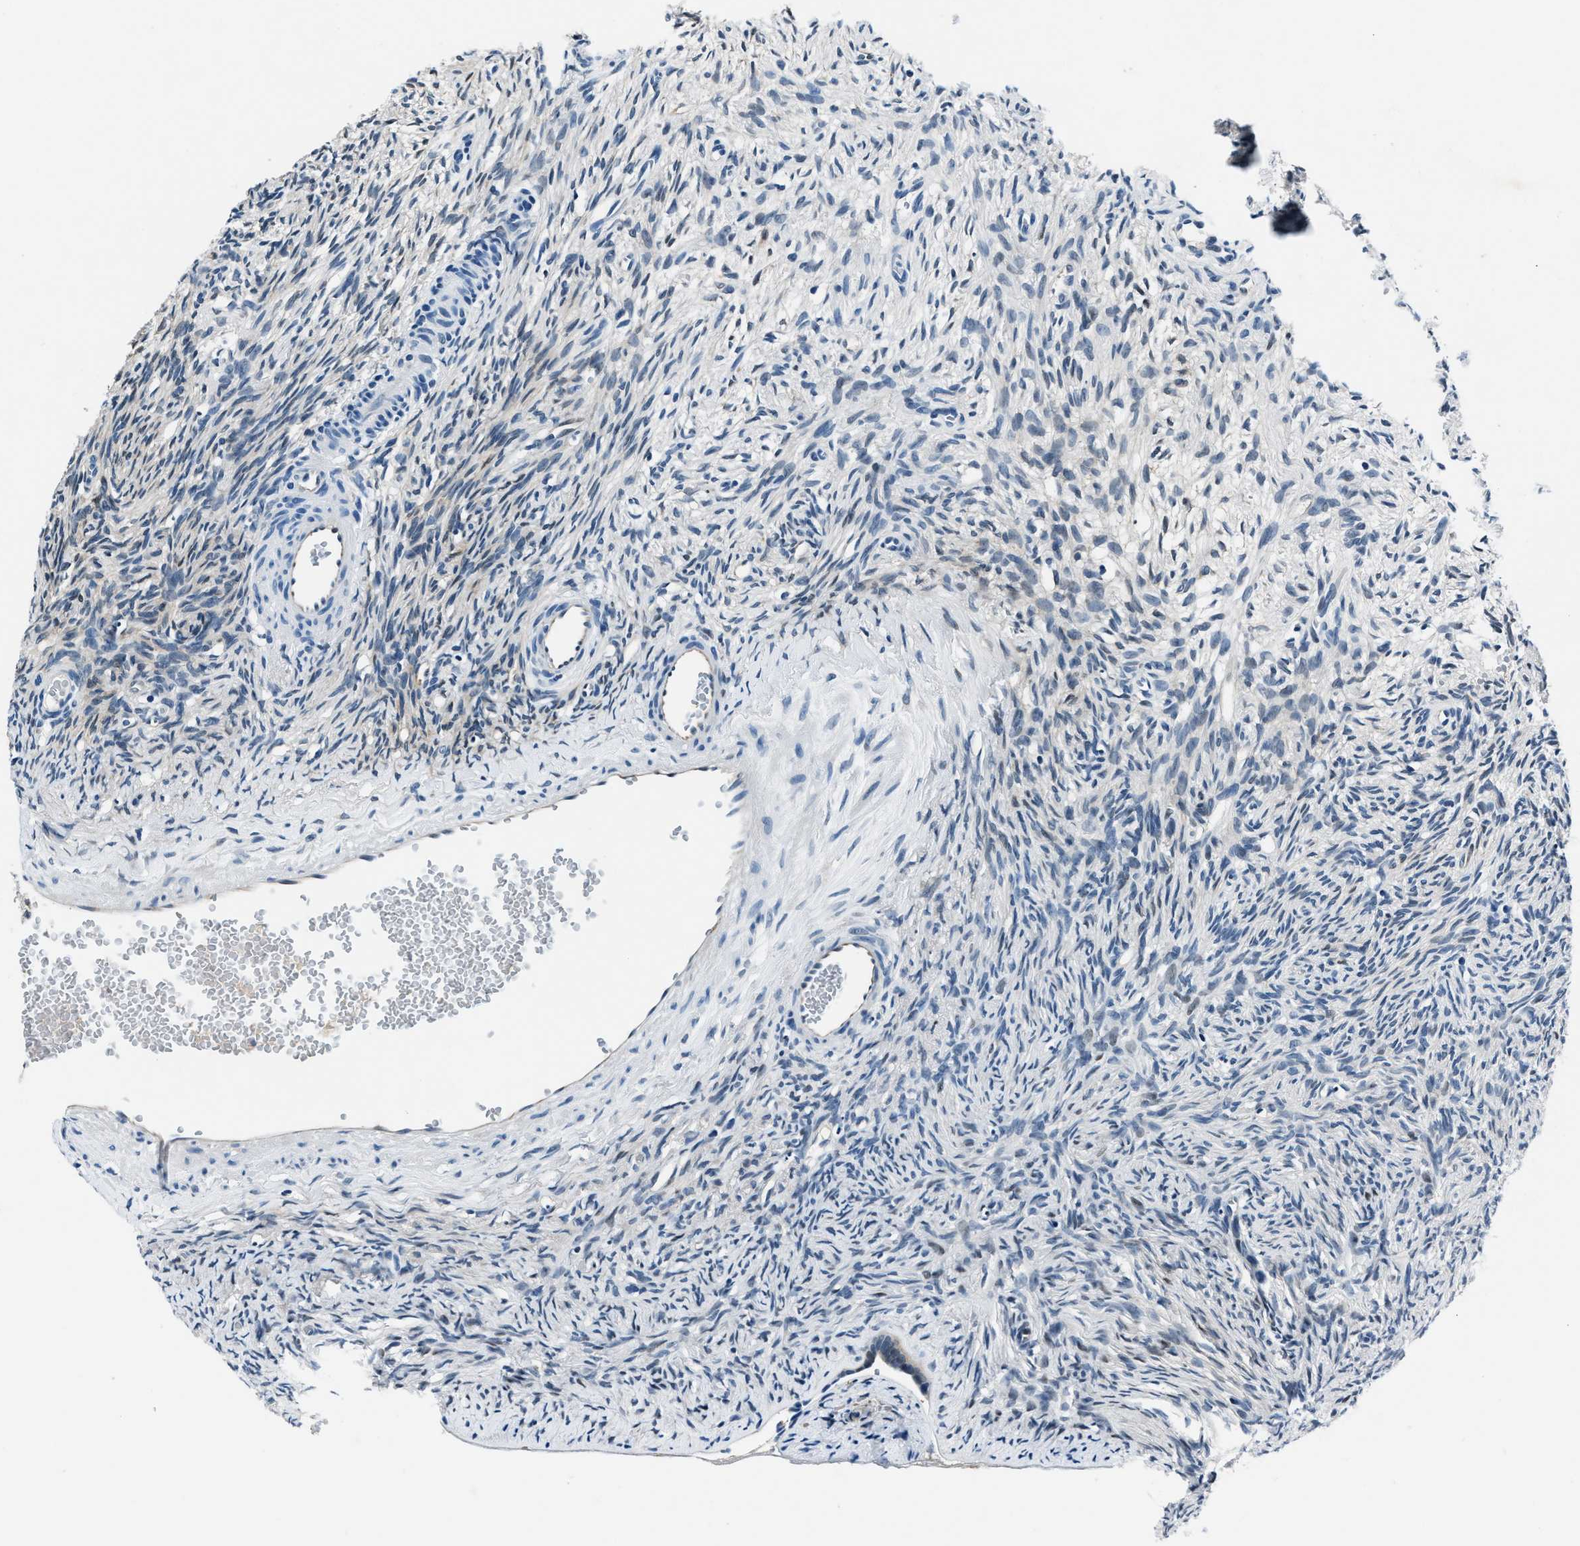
{"staining": {"intensity": "negative", "quantity": "none", "location": "none"}, "tissue": "ovary", "cell_type": "Ovarian stroma cells", "image_type": "normal", "snomed": [{"axis": "morphology", "description": "Normal tissue, NOS"}, {"axis": "topography", "description": "Ovary"}], "caption": "There is no significant expression in ovarian stroma cells of ovary.", "gene": "PTPDC1", "patient": {"sex": "female", "age": 33}}